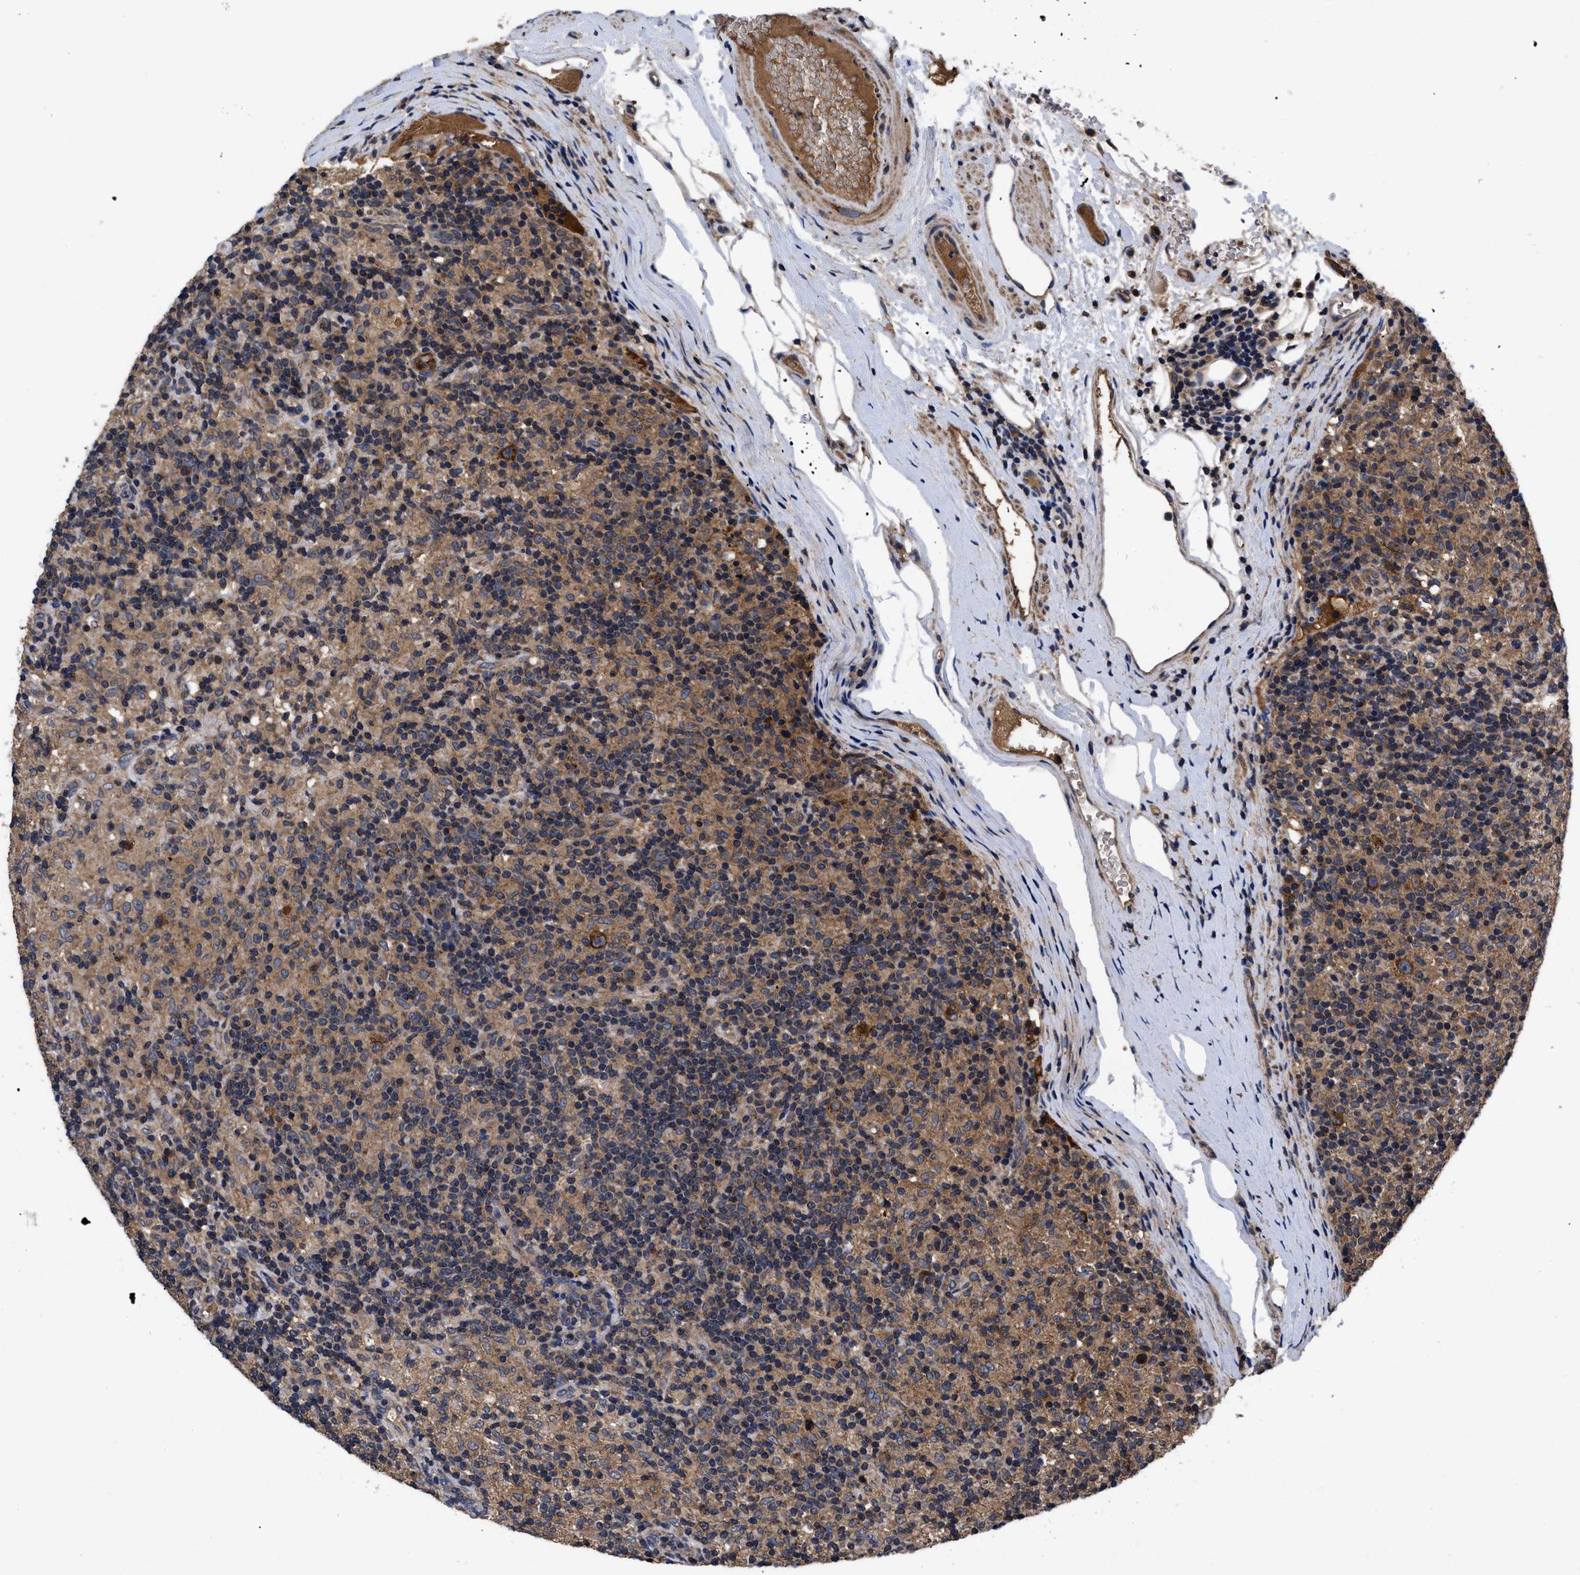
{"staining": {"intensity": "moderate", "quantity": ">75%", "location": "cytoplasmic/membranous"}, "tissue": "lymphoma", "cell_type": "Tumor cells", "image_type": "cancer", "snomed": [{"axis": "morphology", "description": "Hodgkin's disease, NOS"}, {"axis": "topography", "description": "Lymph node"}], "caption": "Hodgkin's disease stained for a protein (brown) exhibits moderate cytoplasmic/membranous positive positivity in about >75% of tumor cells.", "gene": "LRRC3", "patient": {"sex": "male", "age": 70}}